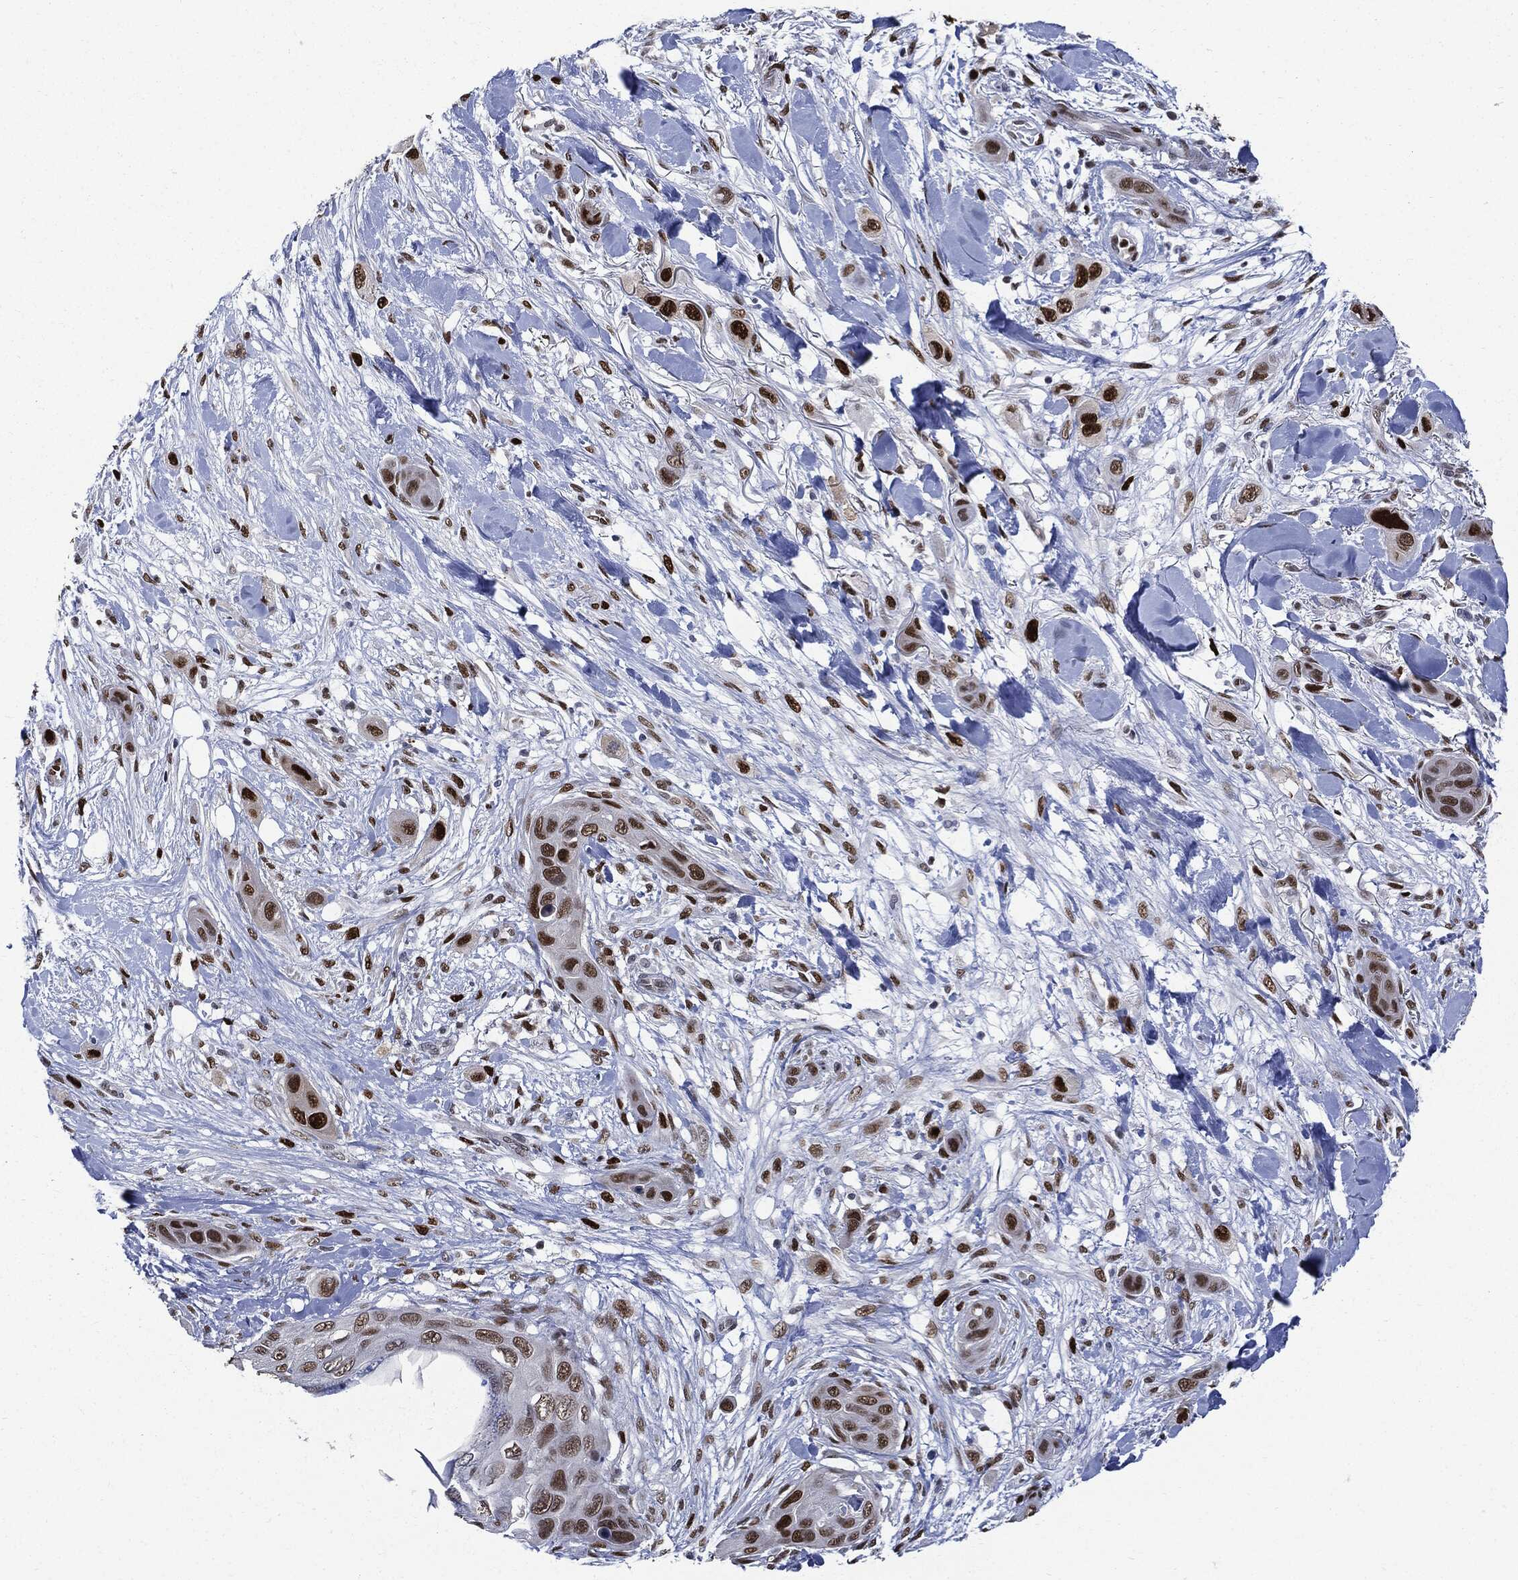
{"staining": {"intensity": "strong", "quantity": "25%-75%", "location": "nuclear"}, "tissue": "skin cancer", "cell_type": "Tumor cells", "image_type": "cancer", "snomed": [{"axis": "morphology", "description": "Squamous cell carcinoma, NOS"}, {"axis": "topography", "description": "Skin"}], "caption": "IHC staining of skin cancer, which displays high levels of strong nuclear positivity in about 25%-75% of tumor cells indicating strong nuclear protein positivity. The staining was performed using DAB (brown) for protein detection and nuclei were counterstained in hematoxylin (blue).", "gene": "PCNA", "patient": {"sex": "male", "age": 78}}